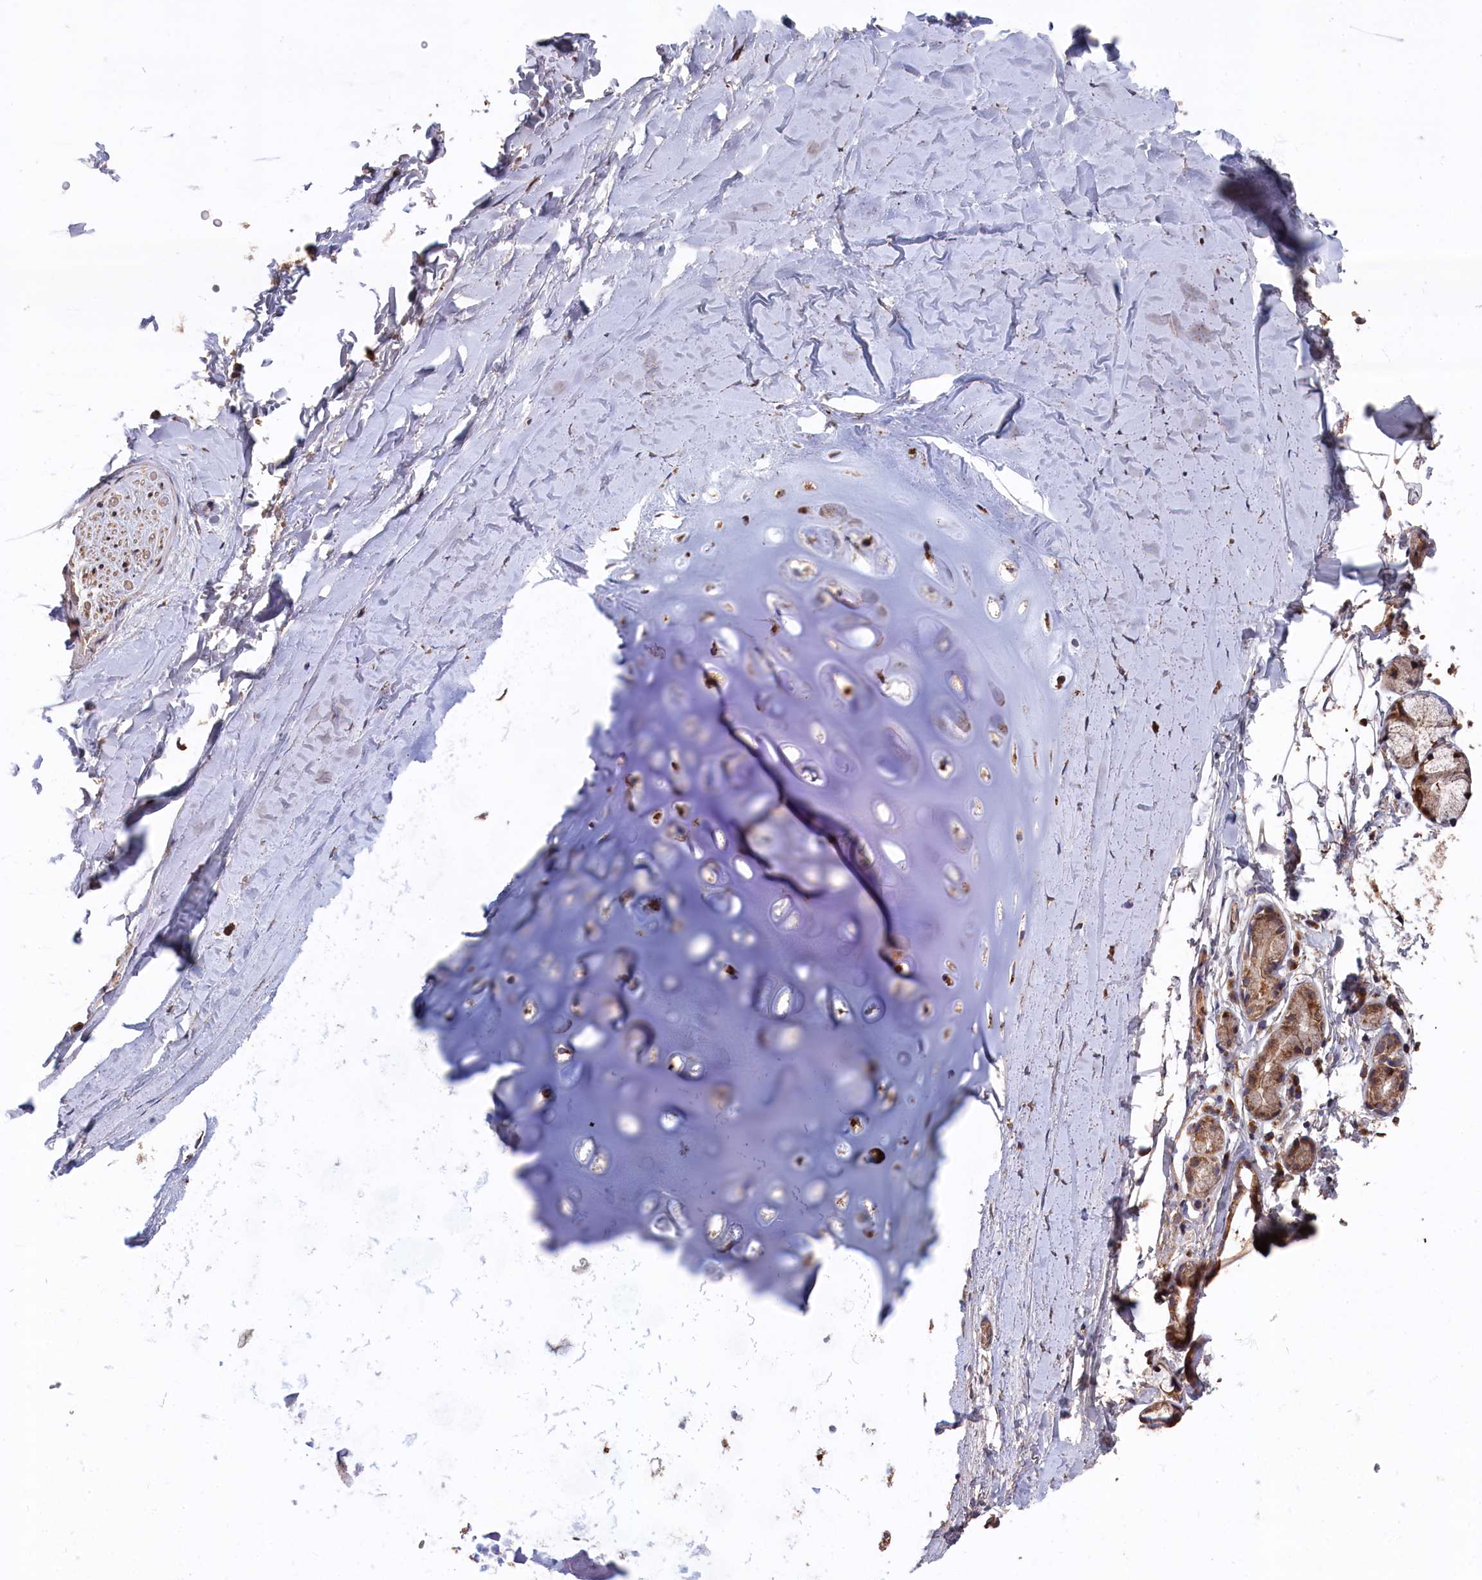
{"staining": {"intensity": "weak", "quantity": "<25%", "location": "cytoplasmic/membranous"}, "tissue": "adipose tissue", "cell_type": "Adipocytes", "image_type": "normal", "snomed": [{"axis": "morphology", "description": "Normal tissue, NOS"}, {"axis": "topography", "description": "Lymph node"}, {"axis": "topography", "description": "Bronchus"}], "caption": "High power microscopy photomicrograph of an immunohistochemistry (IHC) photomicrograph of benign adipose tissue, revealing no significant staining in adipocytes.", "gene": "SLC12A4", "patient": {"sex": "male", "age": 63}}